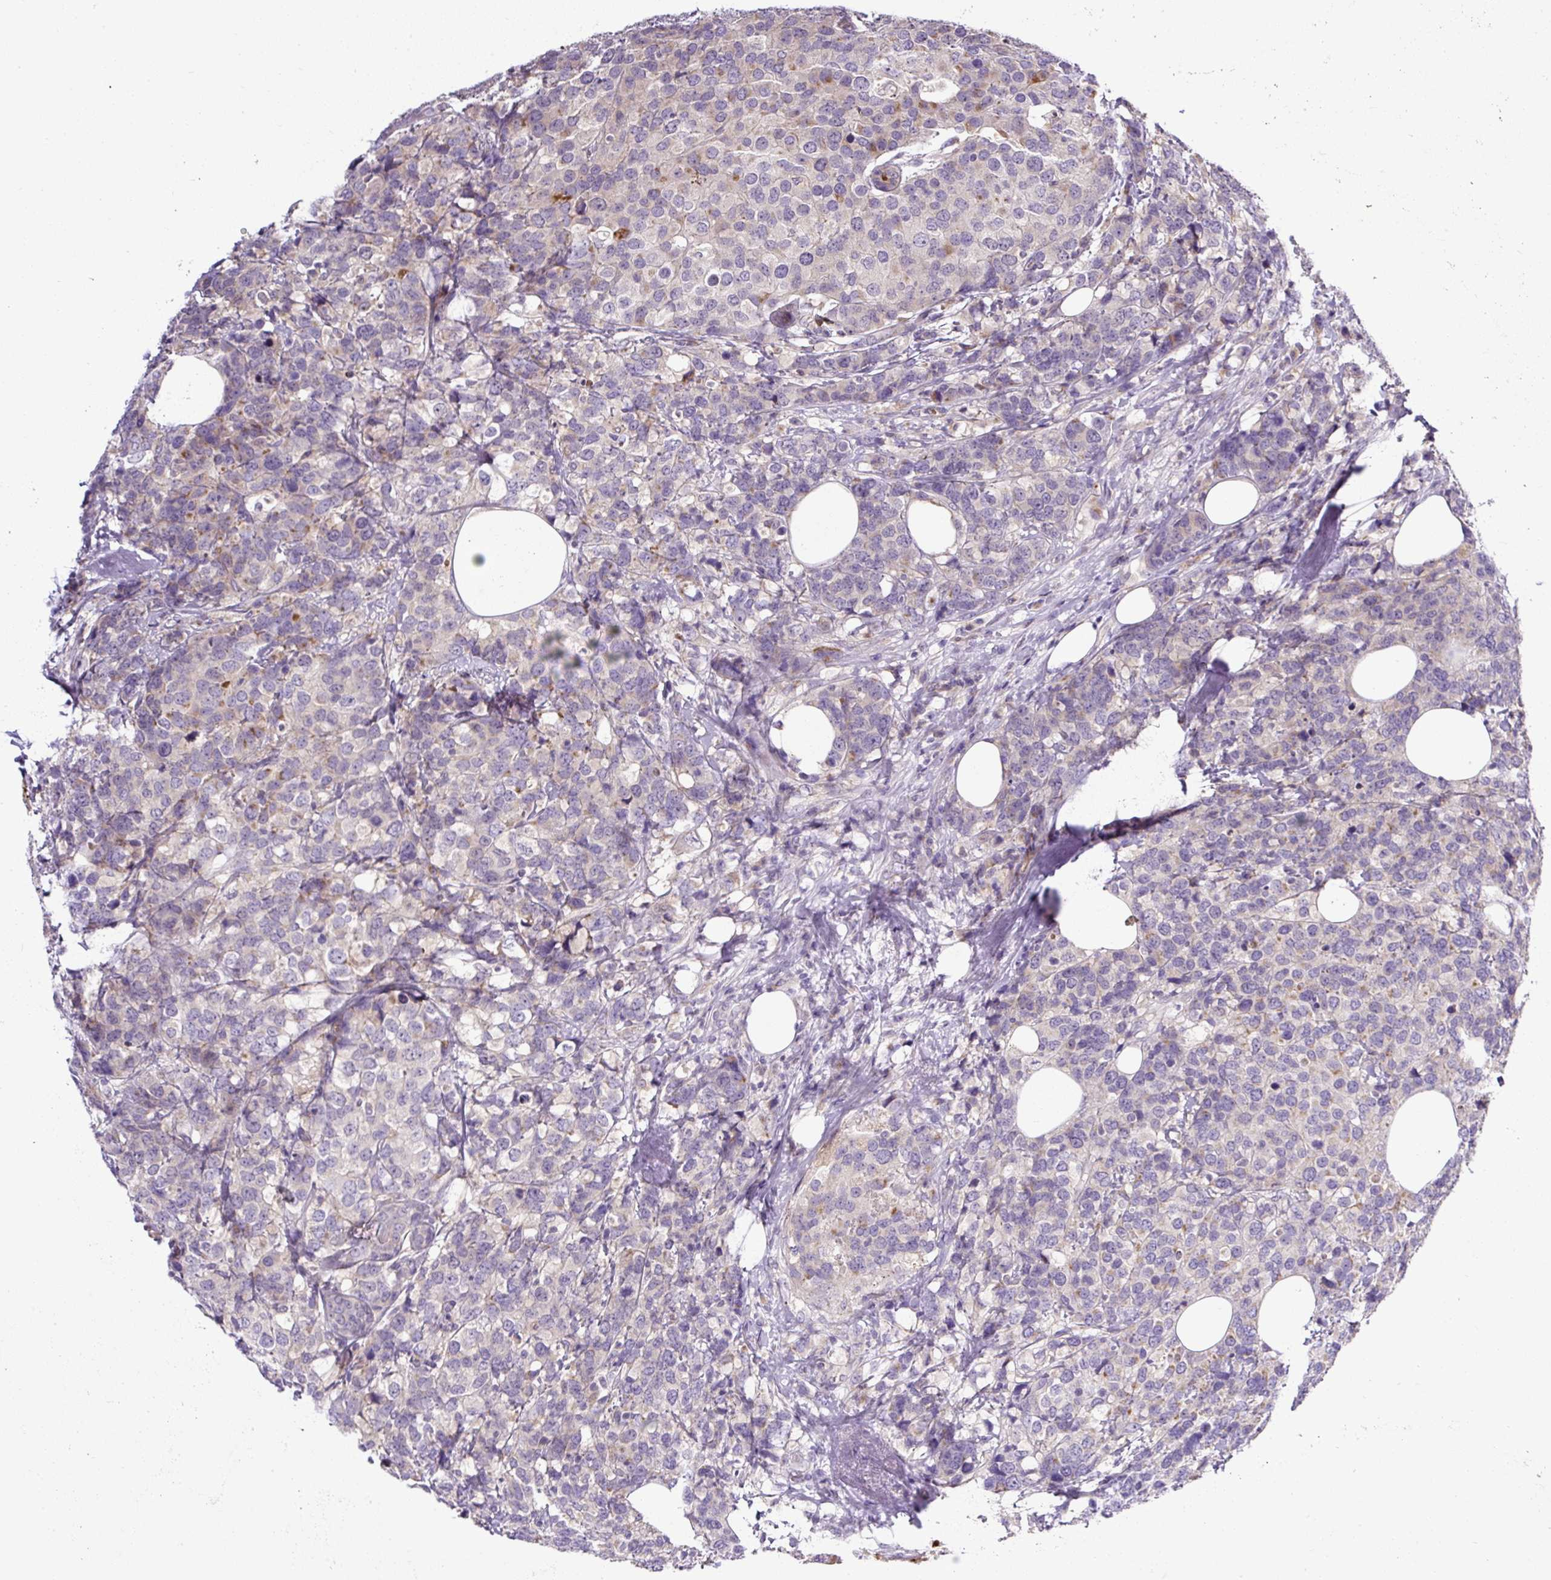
{"staining": {"intensity": "negative", "quantity": "none", "location": "none"}, "tissue": "breast cancer", "cell_type": "Tumor cells", "image_type": "cancer", "snomed": [{"axis": "morphology", "description": "Lobular carcinoma"}, {"axis": "topography", "description": "Breast"}], "caption": "The photomicrograph reveals no significant staining in tumor cells of lobular carcinoma (breast).", "gene": "HPS4", "patient": {"sex": "female", "age": 59}}